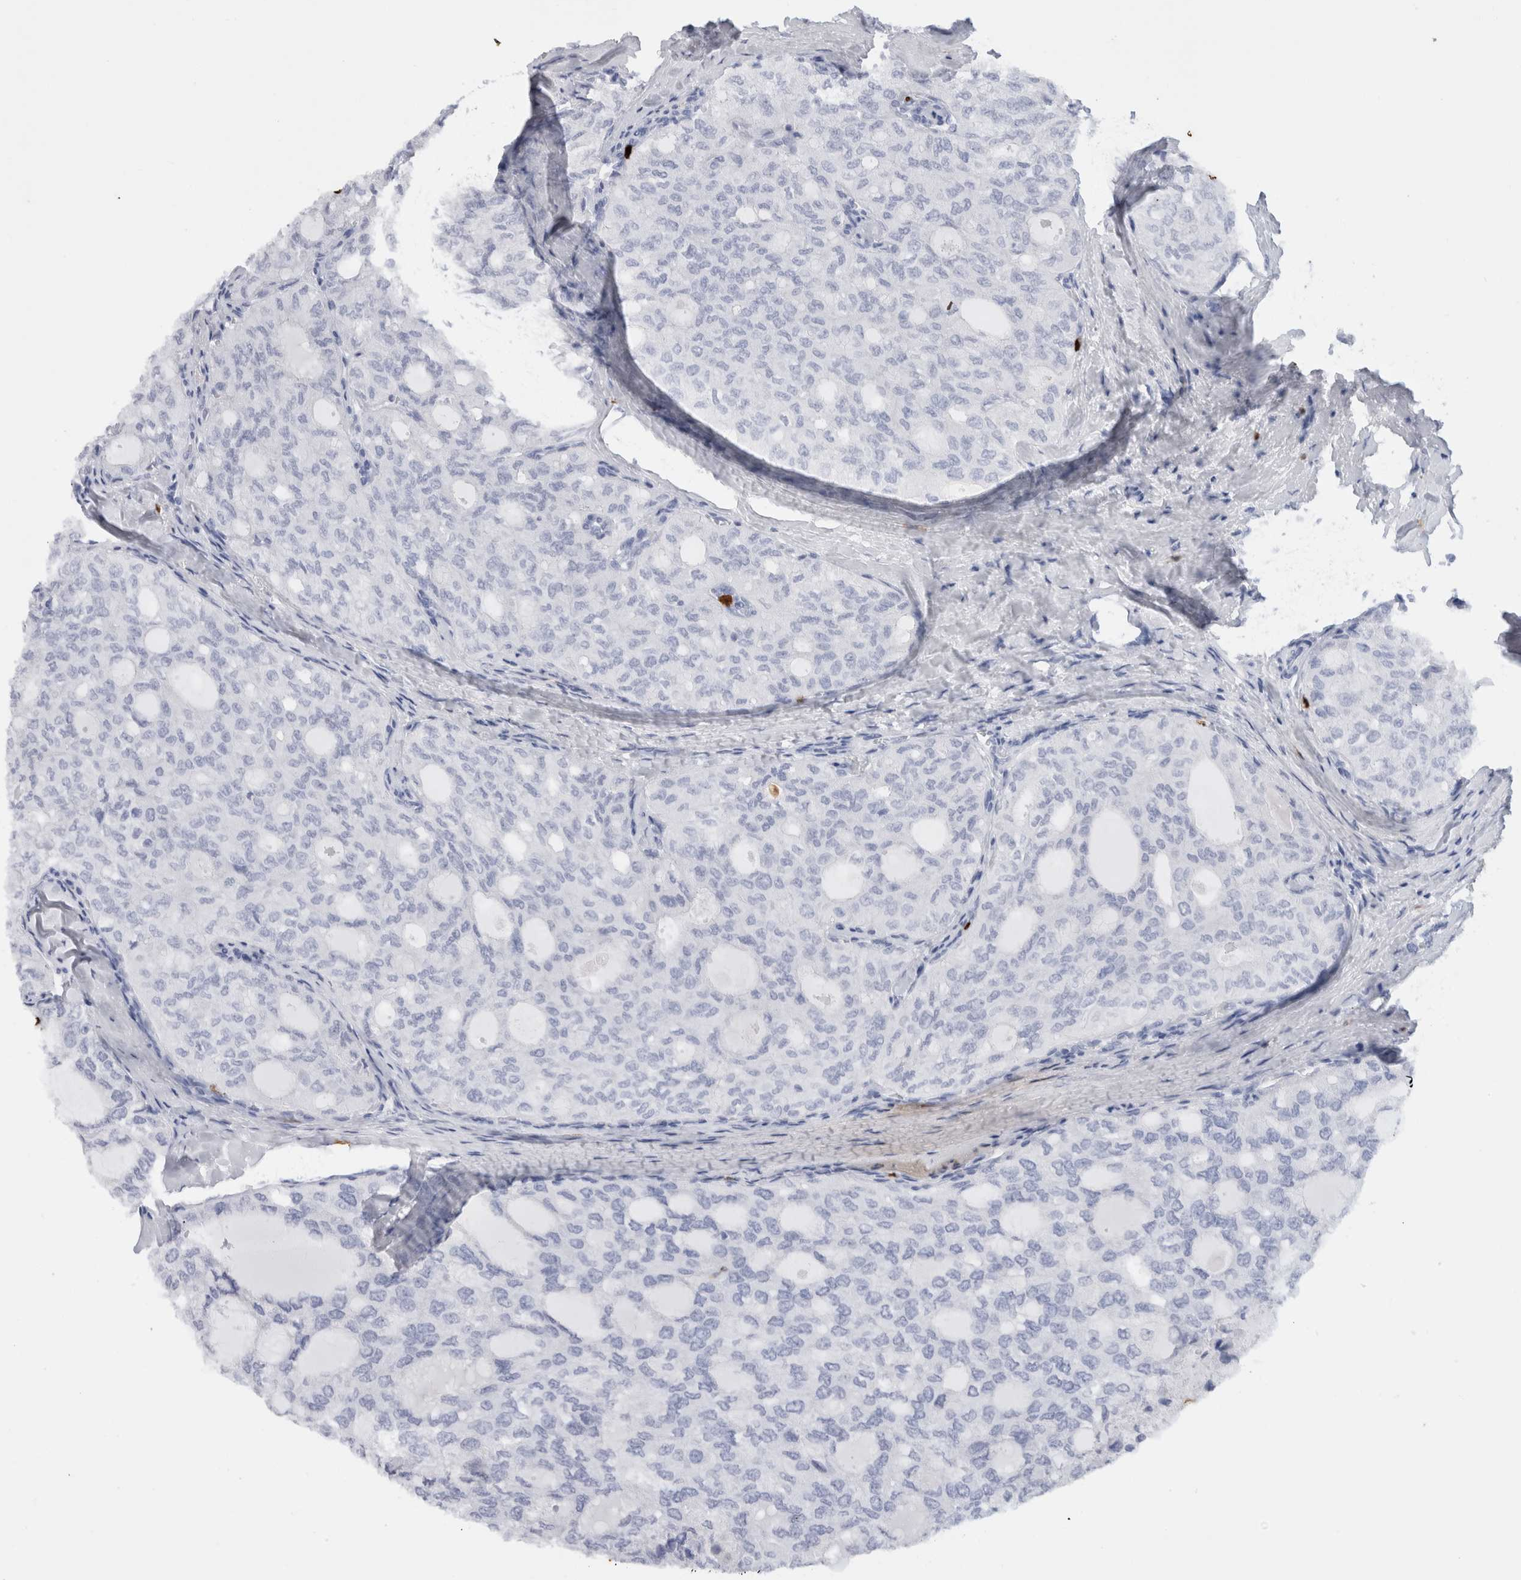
{"staining": {"intensity": "negative", "quantity": "none", "location": "none"}, "tissue": "thyroid cancer", "cell_type": "Tumor cells", "image_type": "cancer", "snomed": [{"axis": "morphology", "description": "Follicular adenoma carcinoma, NOS"}, {"axis": "topography", "description": "Thyroid gland"}], "caption": "A photomicrograph of human thyroid follicular adenoma carcinoma is negative for staining in tumor cells.", "gene": "S100A8", "patient": {"sex": "male", "age": 75}}